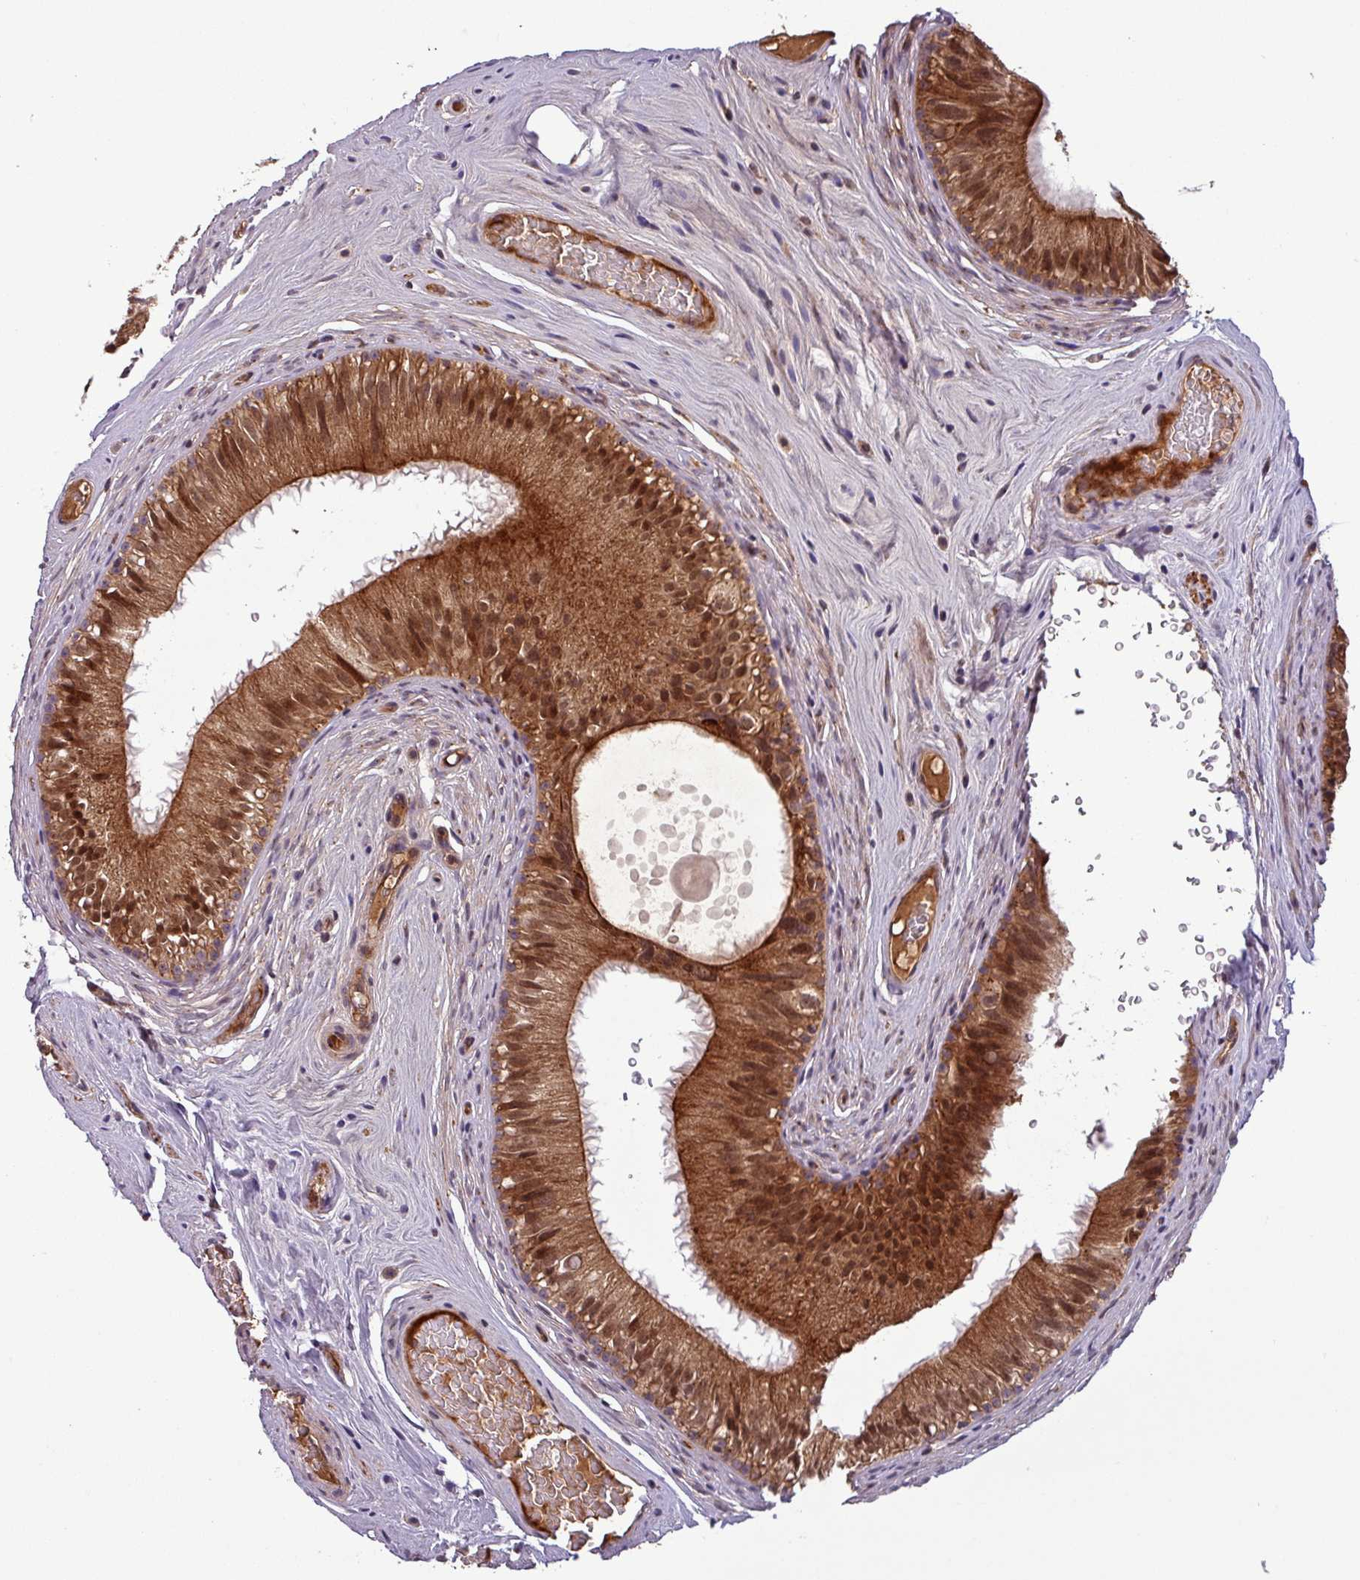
{"staining": {"intensity": "strong", "quantity": ">75%", "location": "cytoplasmic/membranous,nuclear"}, "tissue": "epididymis", "cell_type": "Glandular cells", "image_type": "normal", "snomed": [{"axis": "morphology", "description": "Normal tissue, NOS"}, {"axis": "topography", "description": "Epididymis"}], "caption": "Immunohistochemistry (IHC) (DAB (3,3'-diaminobenzidine)) staining of benign human epididymis reveals strong cytoplasmic/membranous,nuclear protein positivity in approximately >75% of glandular cells.", "gene": "PUS1", "patient": {"sex": "male", "age": 45}}